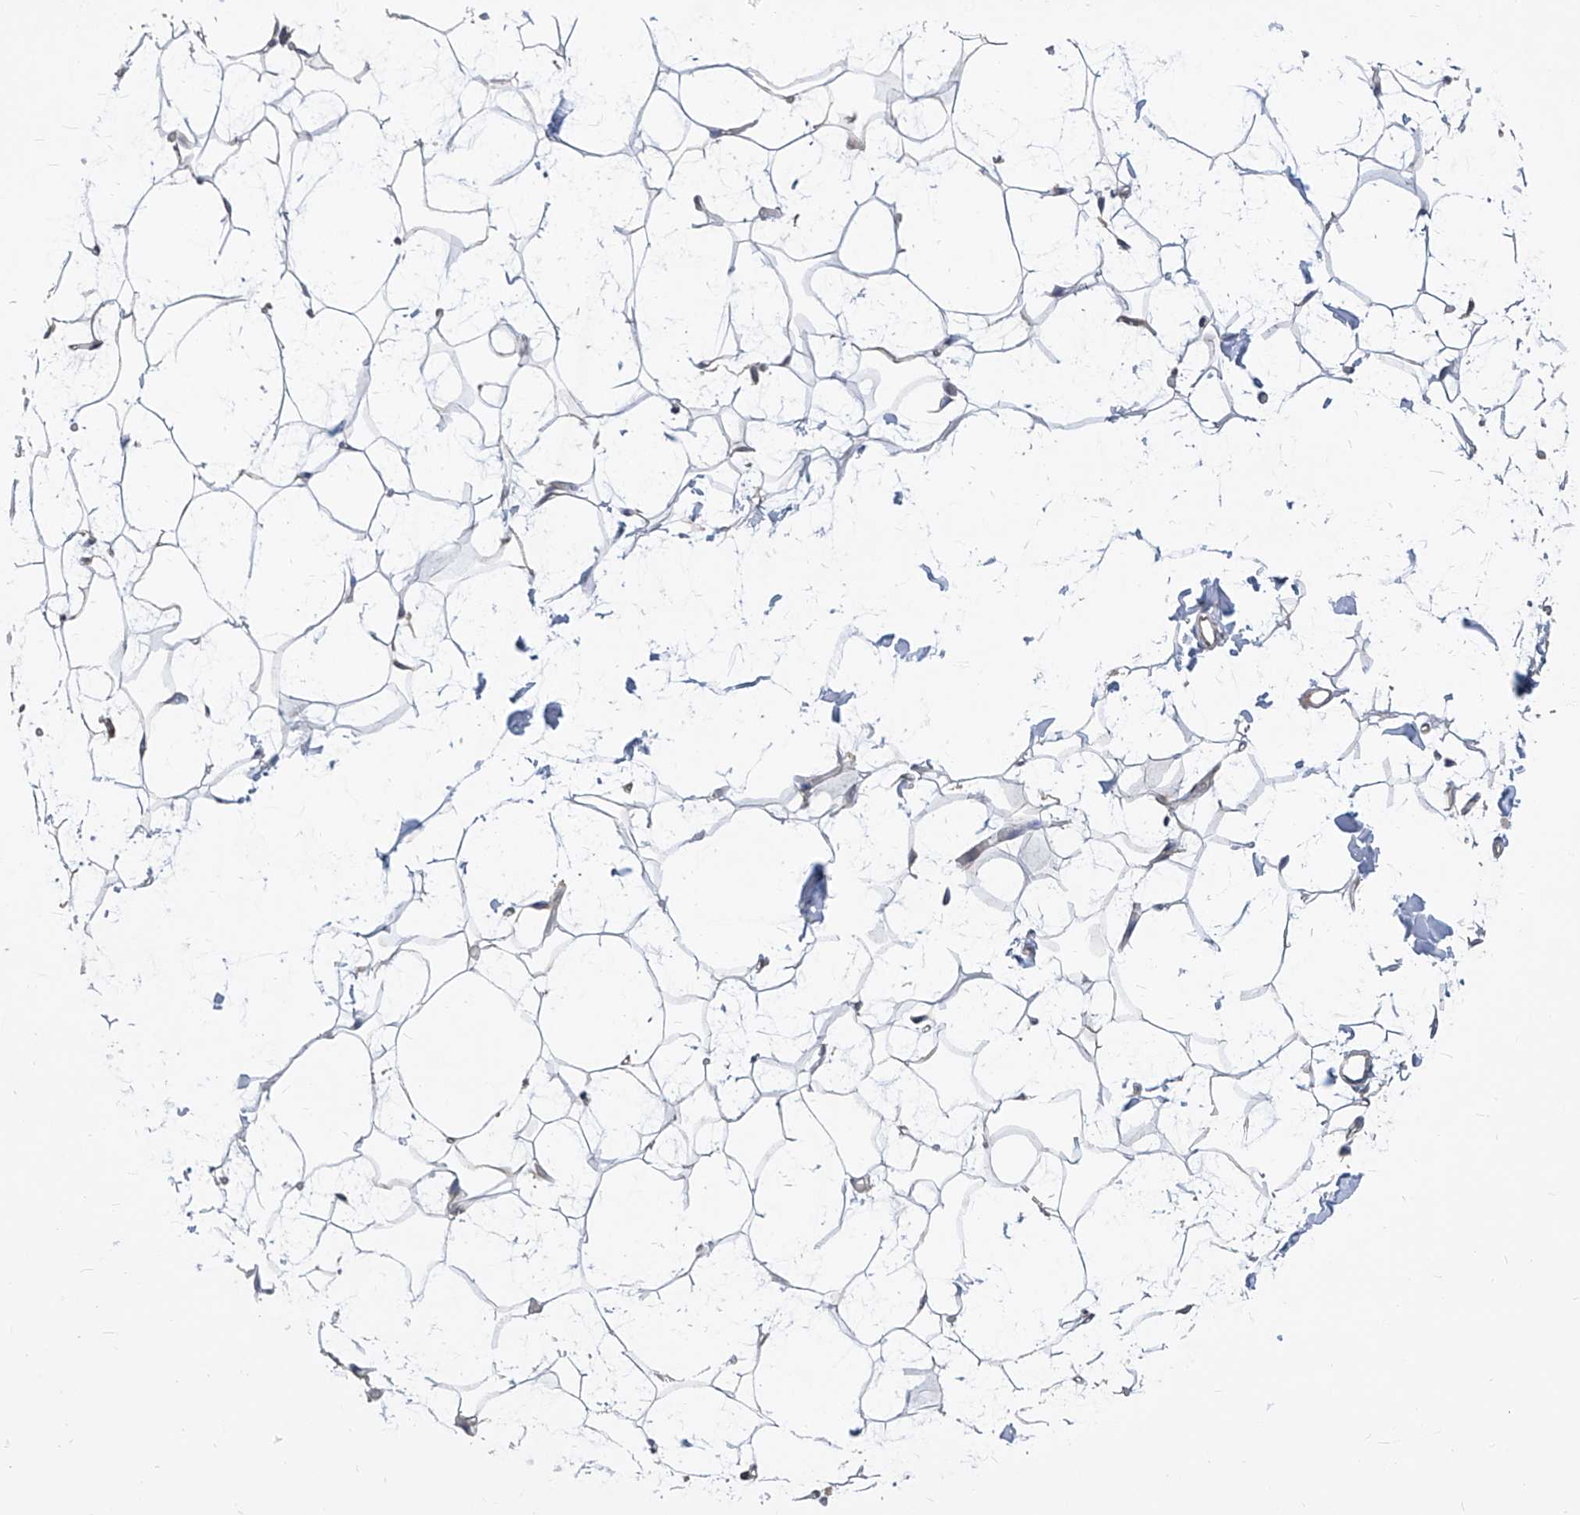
{"staining": {"intensity": "weak", "quantity": ">75%", "location": "cytoplasmic/membranous"}, "tissue": "adipose tissue", "cell_type": "Adipocytes", "image_type": "normal", "snomed": [{"axis": "morphology", "description": "Normal tissue, NOS"}, {"axis": "topography", "description": "Breast"}], "caption": "This micrograph demonstrates unremarkable adipose tissue stained with immunohistochemistry to label a protein in brown. The cytoplasmic/membranous of adipocytes show weak positivity for the protein. Nuclei are counter-stained blue.", "gene": "EIF3M", "patient": {"sex": "female", "age": 23}}